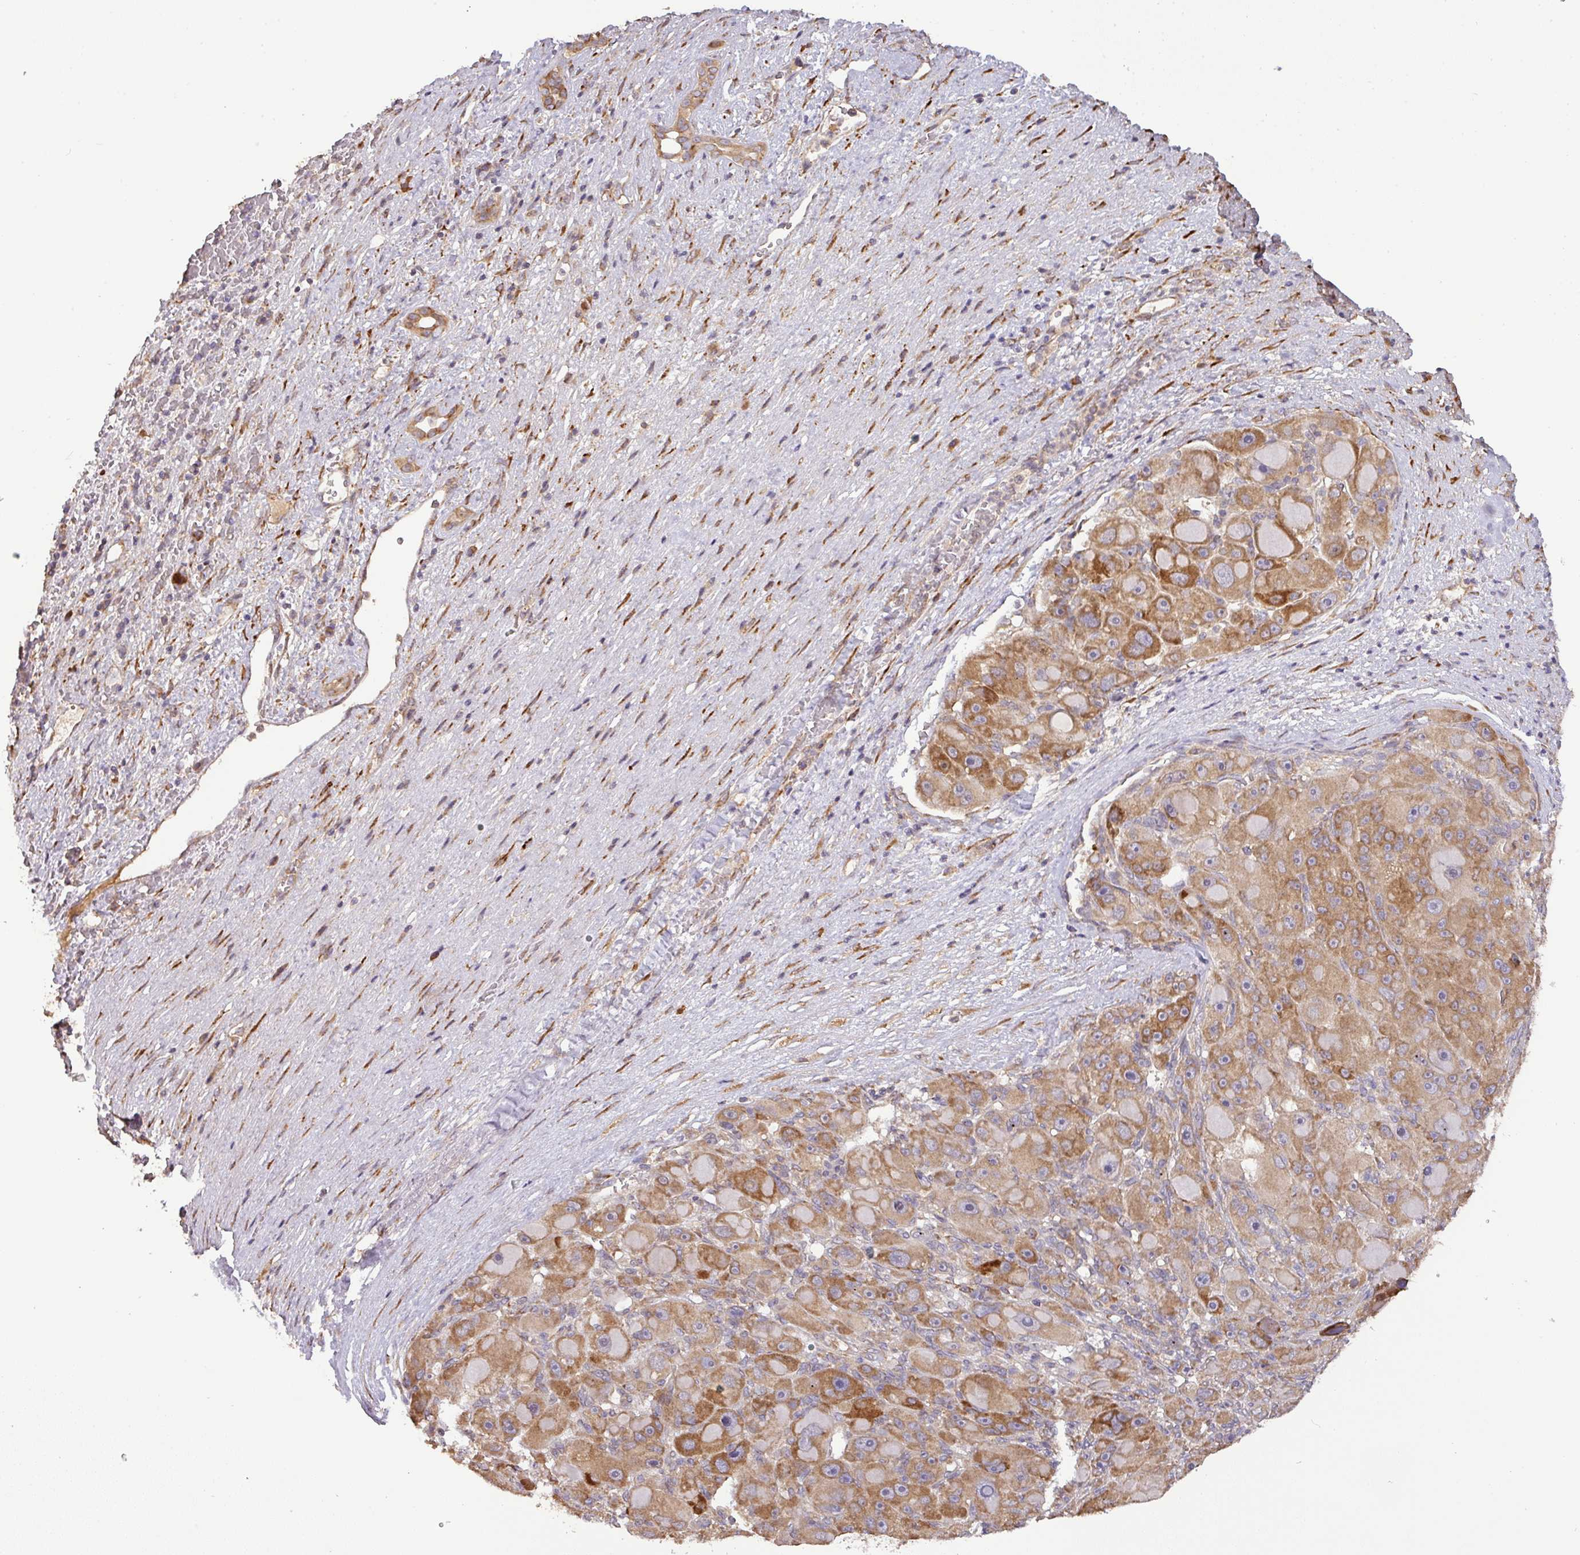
{"staining": {"intensity": "moderate", "quantity": ">75%", "location": "cytoplasmic/membranous"}, "tissue": "liver cancer", "cell_type": "Tumor cells", "image_type": "cancer", "snomed": [{"axis": "morphology", "description": "Carcinoma, Hepatocellular, NOS"}, {"axis": "topography", "description": "Liver"}], "caption": "Moderate cytoplasmic/membranous protein staining is present in about >75% of tumor cells in liver hepatocellular carcinoma. Immunohistochemistry (ihc) stains the protein in brown and the nuclei are stained blue.", "gene": "GALP", "patient": {"sex": "male", "age": 76}}